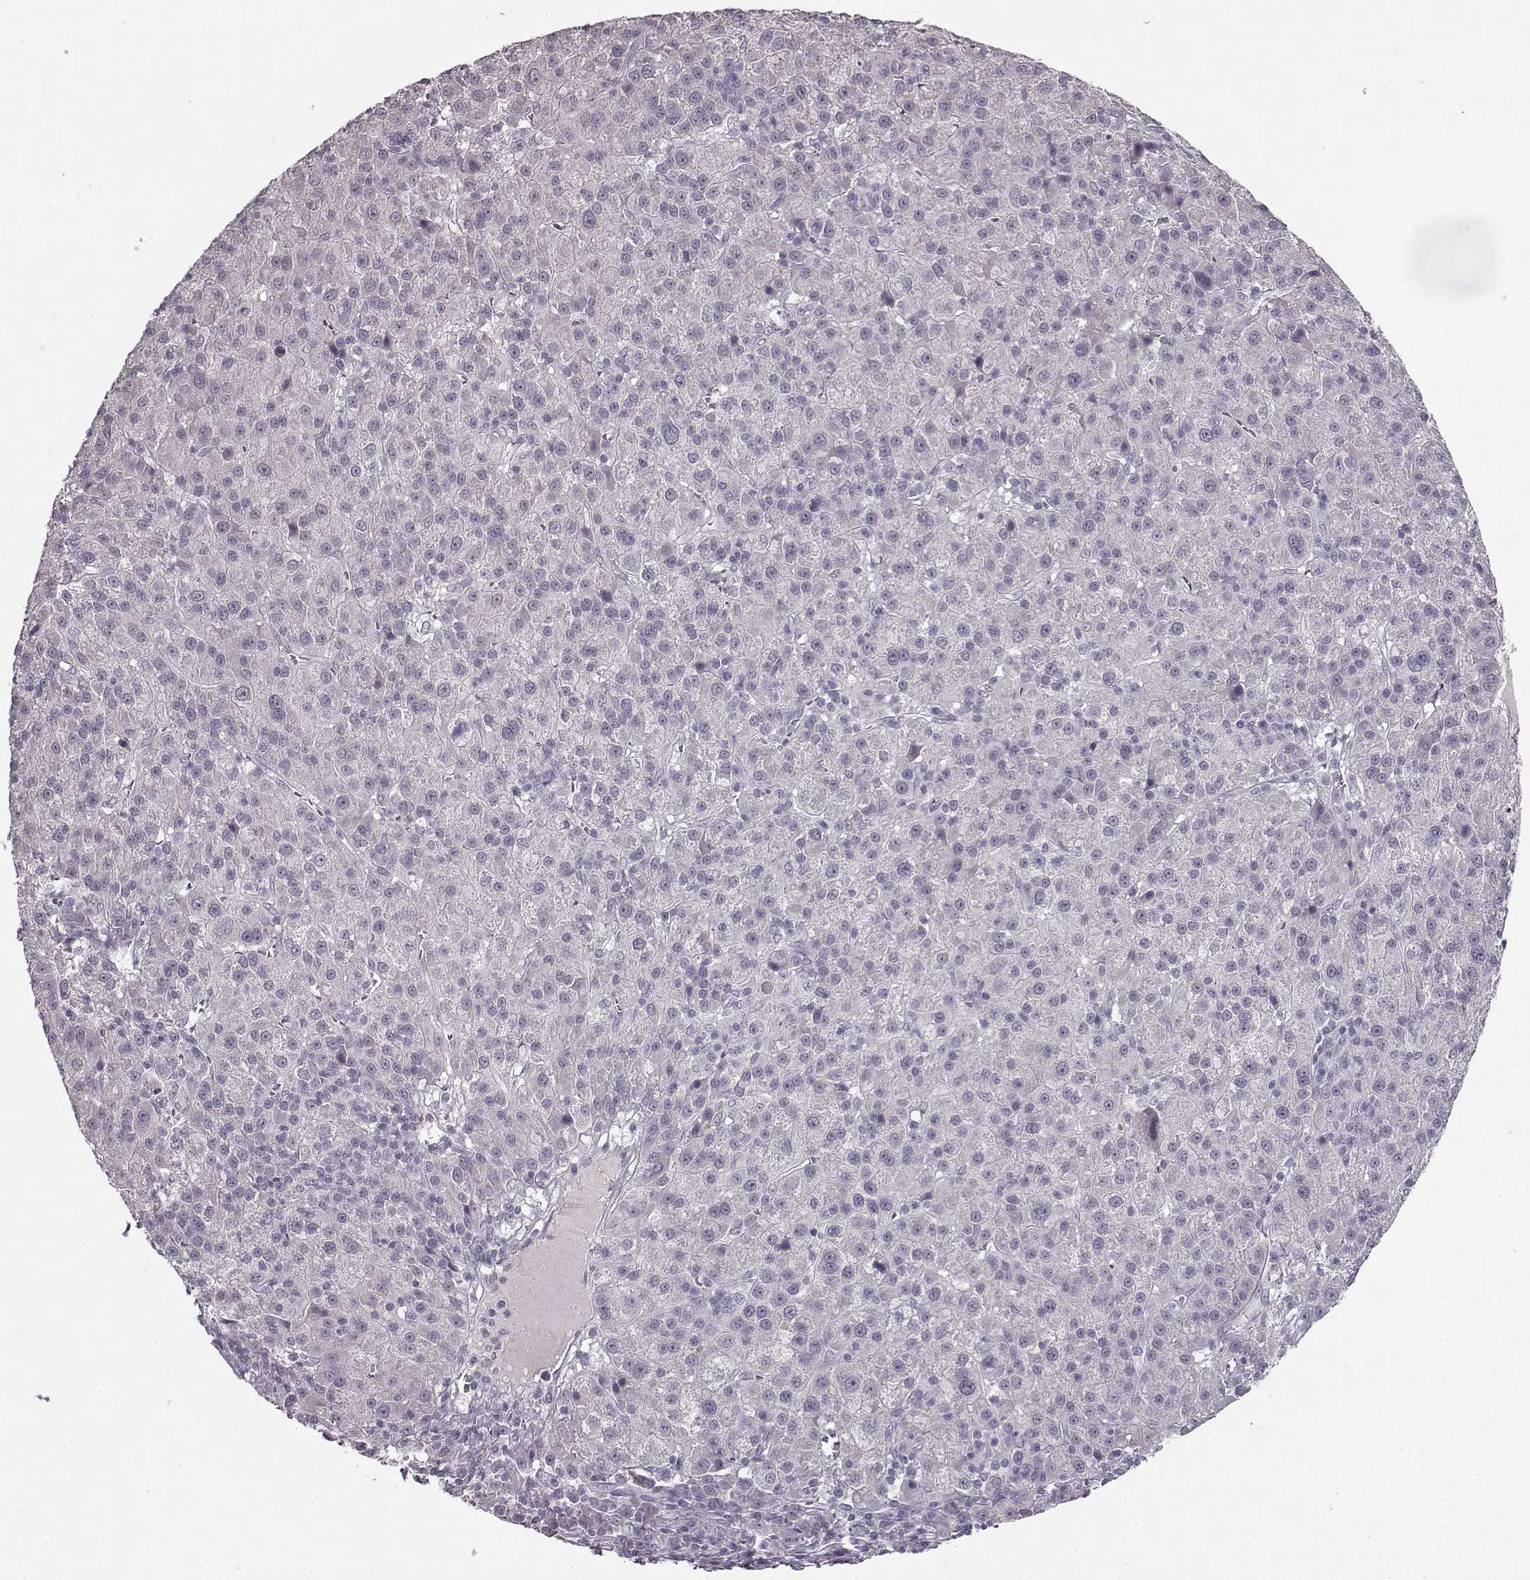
{"staining": {"intensity": "negative", "quantity": "none", "location": "none"}, "tissue": "liver cancer", "cell_type": "Tumor cells", "image_type": "cancer", "snomed": [{"axis": "morphology", "description": "Carcinoma, Hepatocellular, NOS"}, {"axis": "topography", "description": "Liver"}], "caption": "There is no significant expression in tumor cells of hepatocellular carcinoma (liver).", "gene": "LHB", "patient": {"sex": "female", "age": 60}}